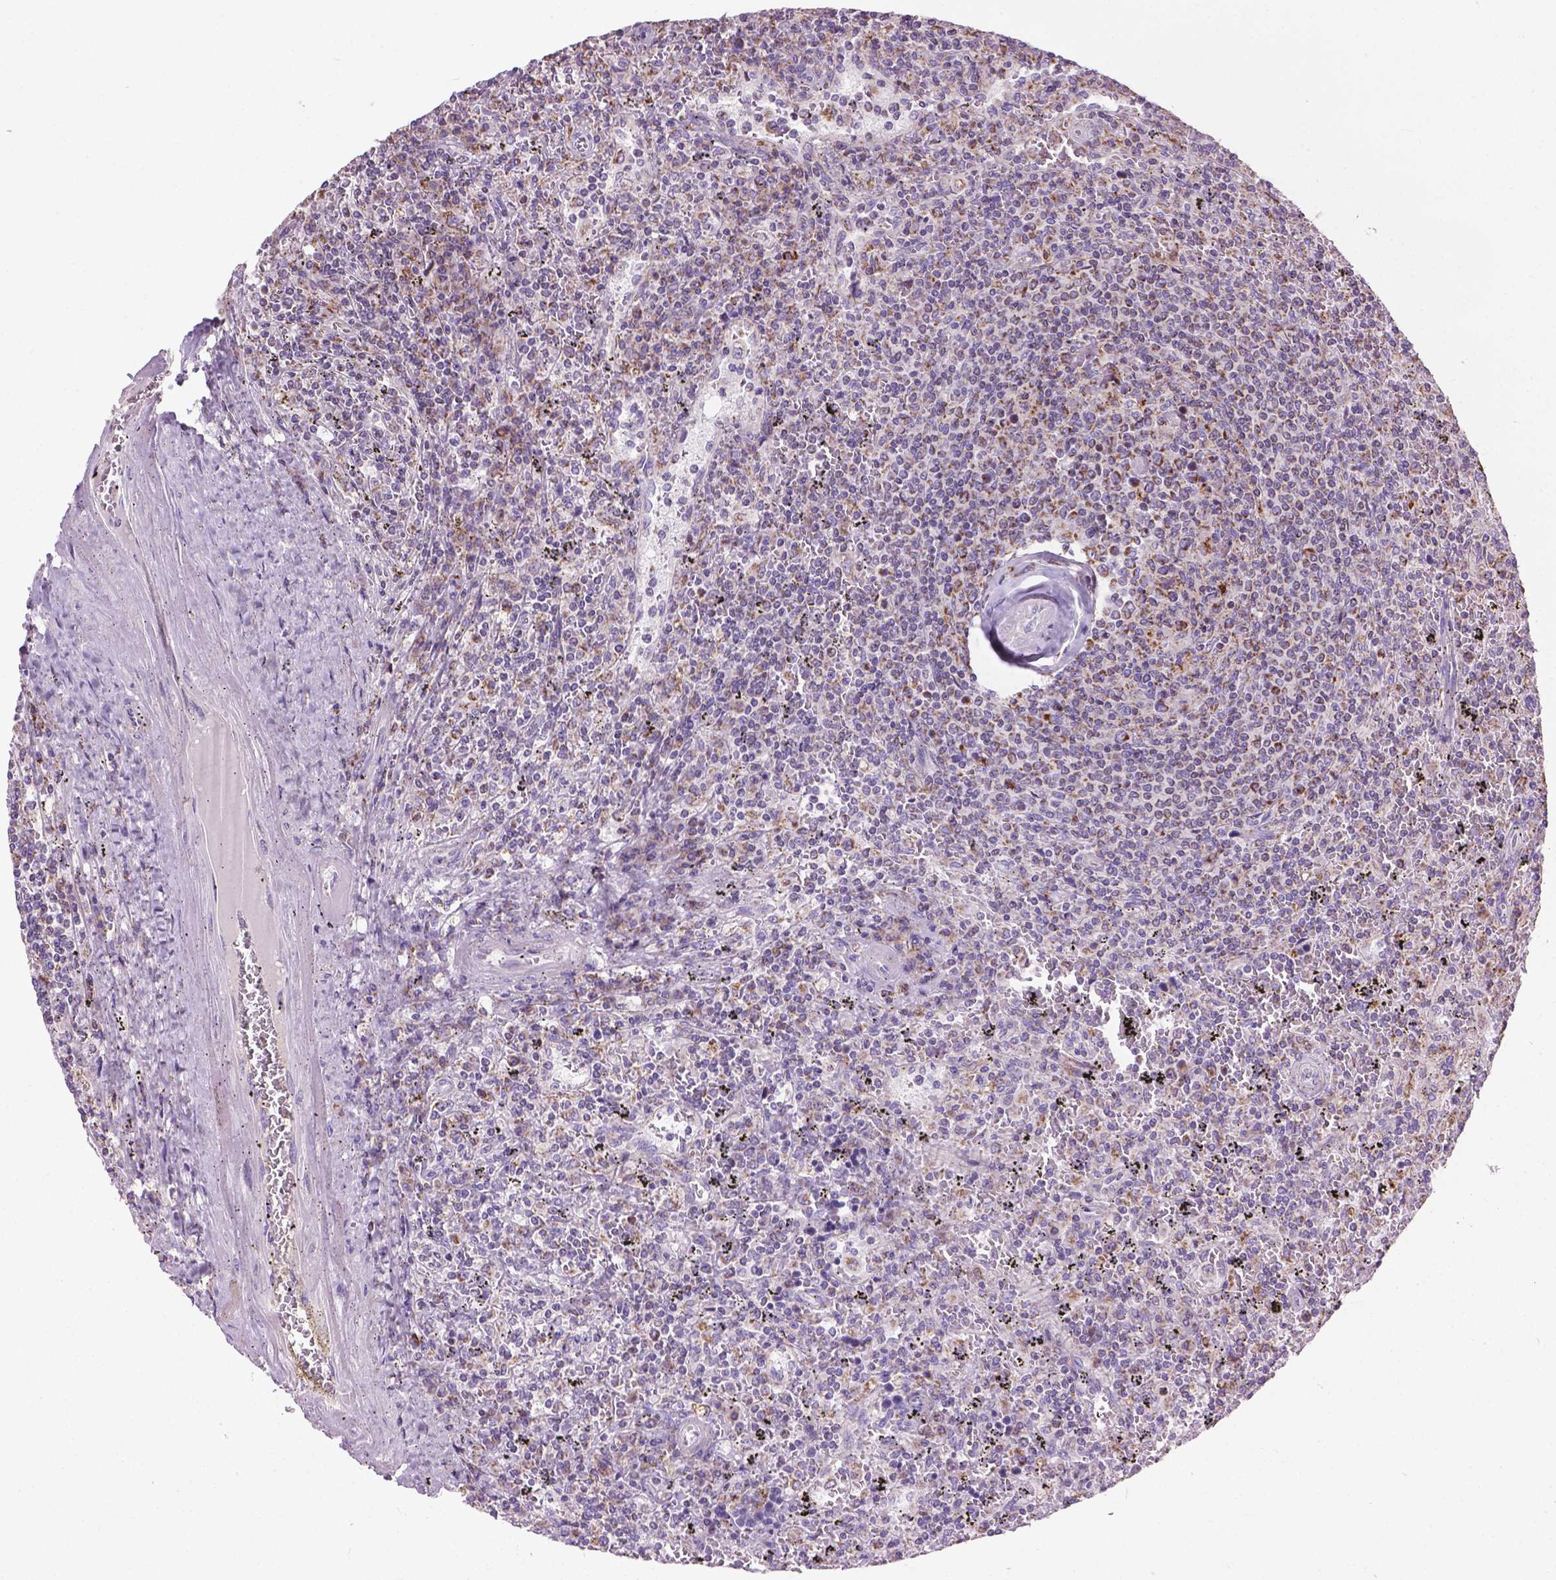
{"staining": {"intensity": "moderate", "quantity": "<25%", "location": "cytoplasmic/membranous"}, "tissue": "lymphoma", "cell_type": "Tumor cells", "image_type": "cancer", "snomed": [{"axis": "morphology", "description": "Malignant lymphoma, non-Hodgkin's type, Low grade"}, {"axis": "topography", "description": "Spleen"}], "caption": "Lymphoma stained for a protein exhibits moderate cytoplasmic/membranous positivity in tumor cells.", "gene": "VDAC1", "patient": {"sex": "male", "age": 62}}